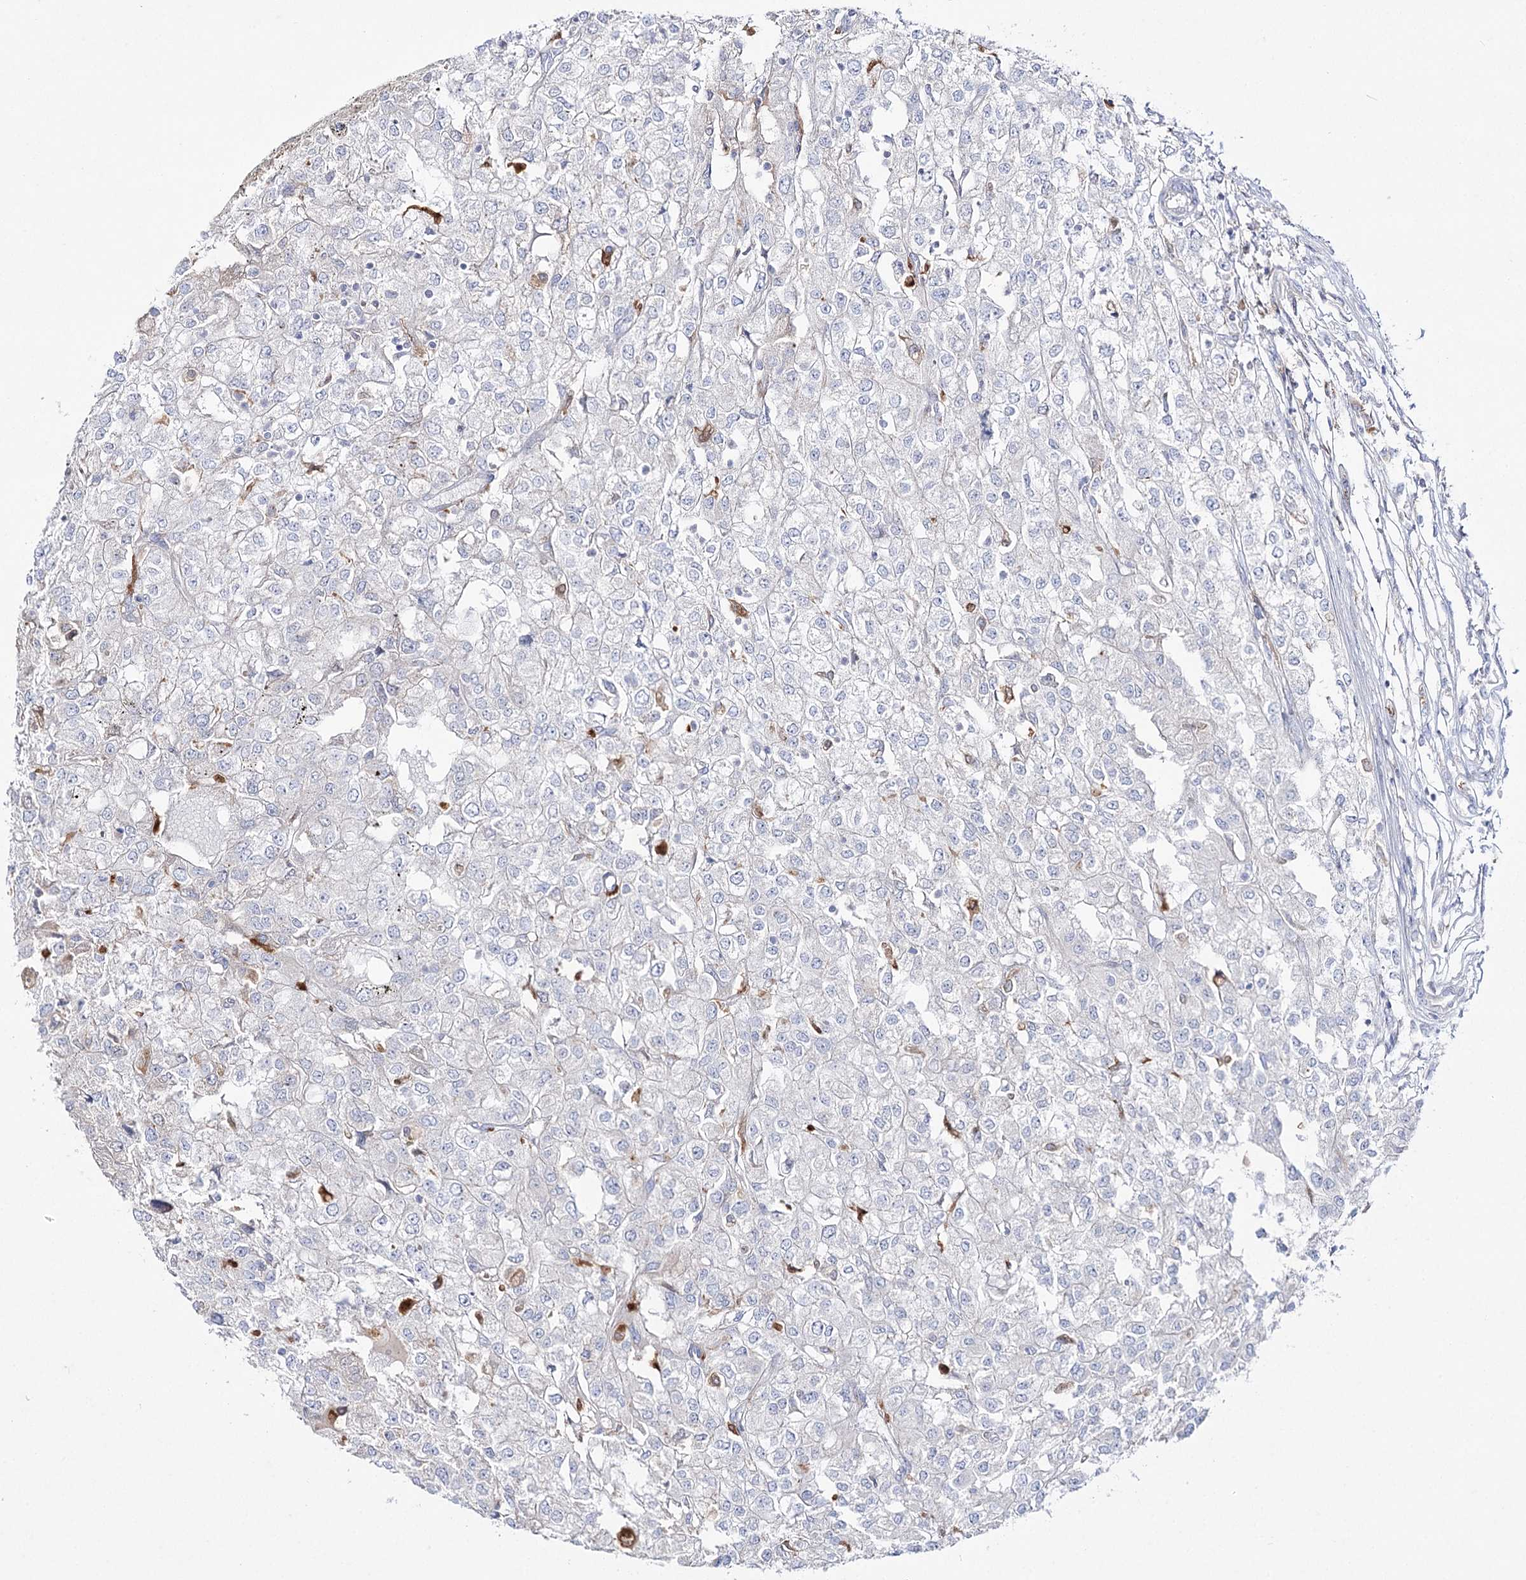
{"staining": {"intensity": "negative", "quantity": "none", "location": "none"}, "tissue": "renal cancer", "cell_type": "Tumor cells", "image_type": "cancer", "snomed": [{"axis": "morphology", "description": "Adenocarcinoma, NOS"}, {"axis": "topography", "description": "Kidney"}], "caption": "DAB (3,3'-diaminobenzidine) immunohistochemical staining of human renal adenocarcinoma reveals no significant expression in tumor cells.", "gene": "NAGLU", "patient": {"sex": "female", "age": 54}}